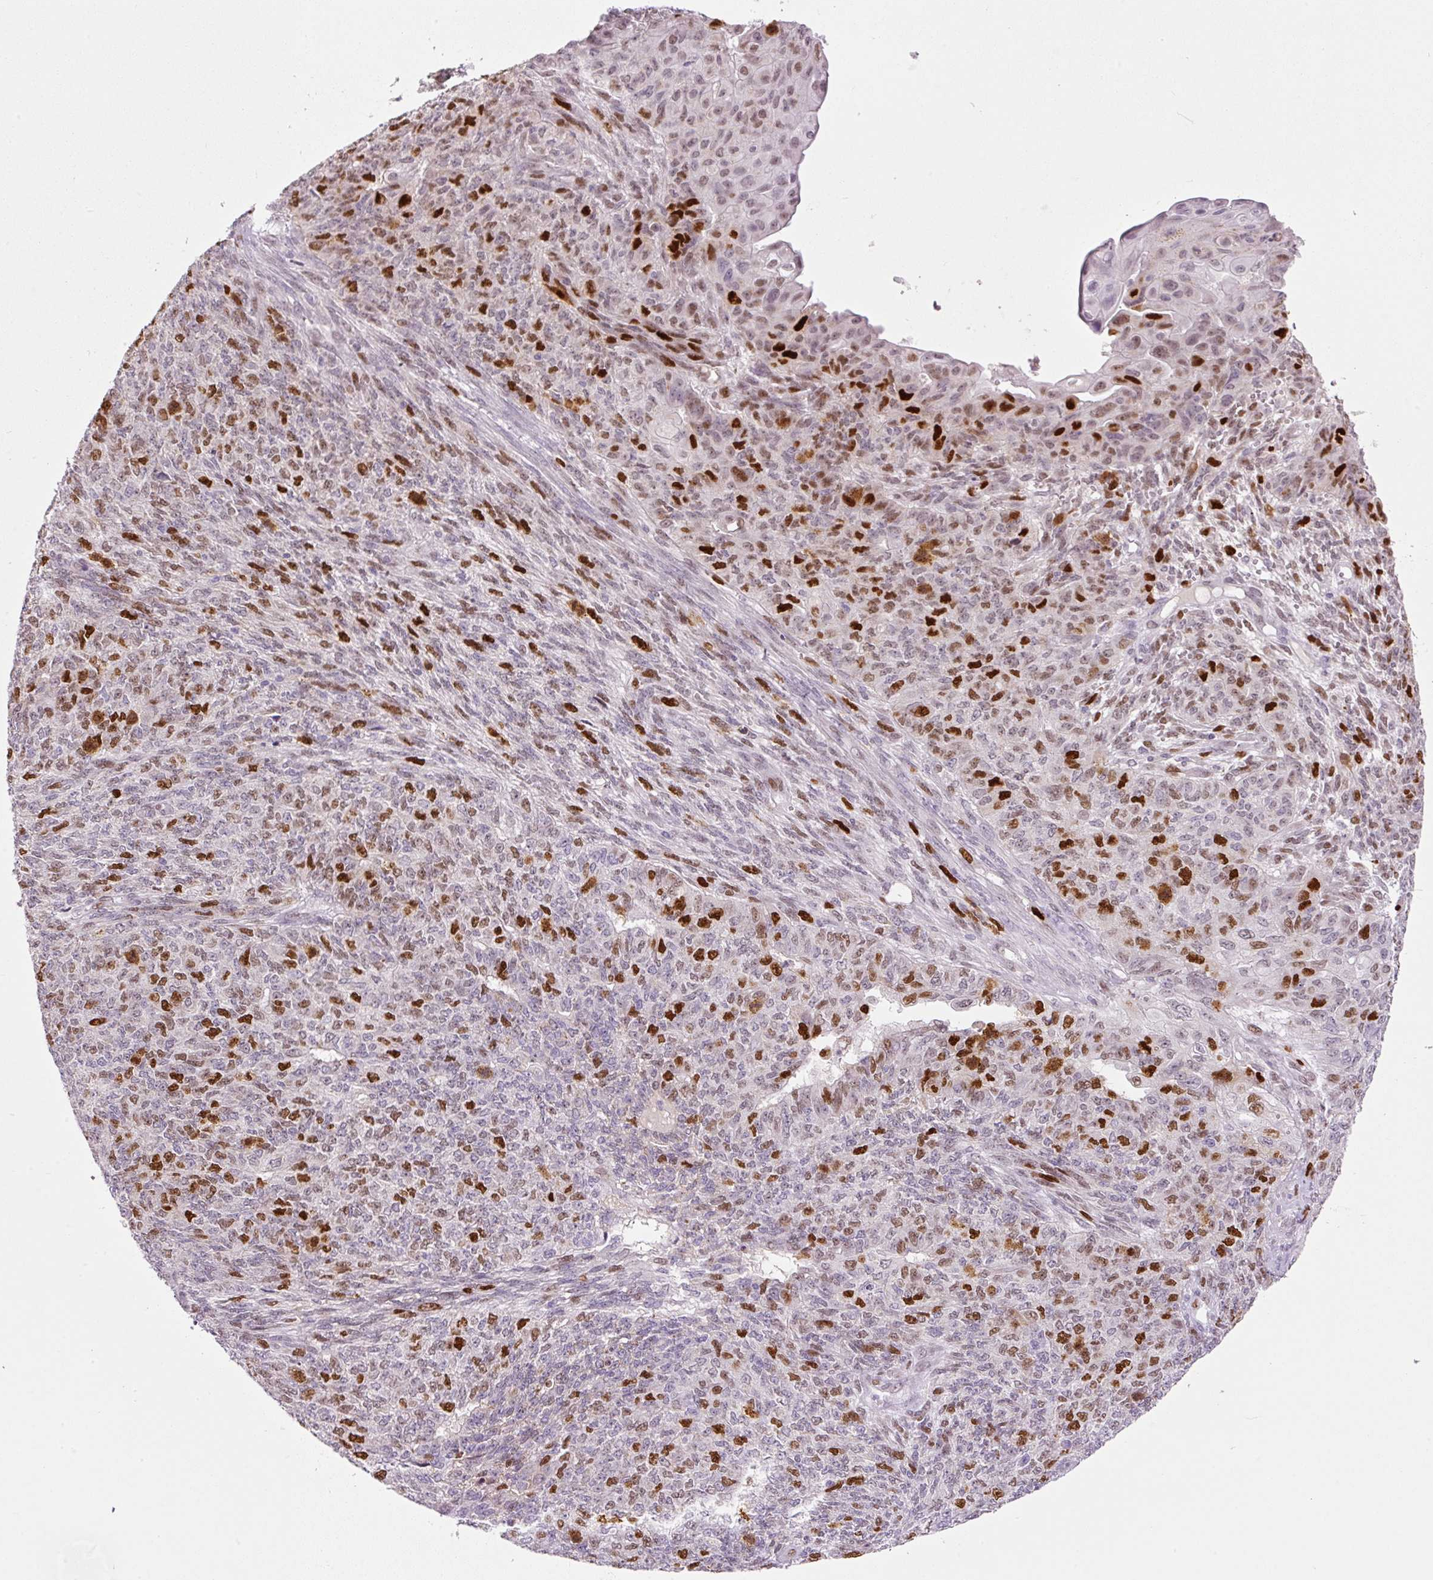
{"staining": {"intensity": "moderate", "quantity": "25%-75%", "location": "nuclear"}, "tissue": "endometrial cancer", "cell_type": "Tumor cells", "image_type": "cancer", "snomed": [{"axis": "morphology", "description": "Adenocarcinoma, NOS"}, {"axis": "topography", "description": "Endometrium"}], "caption": "An immunohistochemistry histopathology image of tumor tissue is shown. Protein staining in brown labels moderate nuclear positivity in adenocarcinoma (endometrial) within tumor cells. (Brightfield microscopy of DAB IHC at high magnification).", "gene": "KPNA2", "patient": {"sex": "female", "age": 32}}